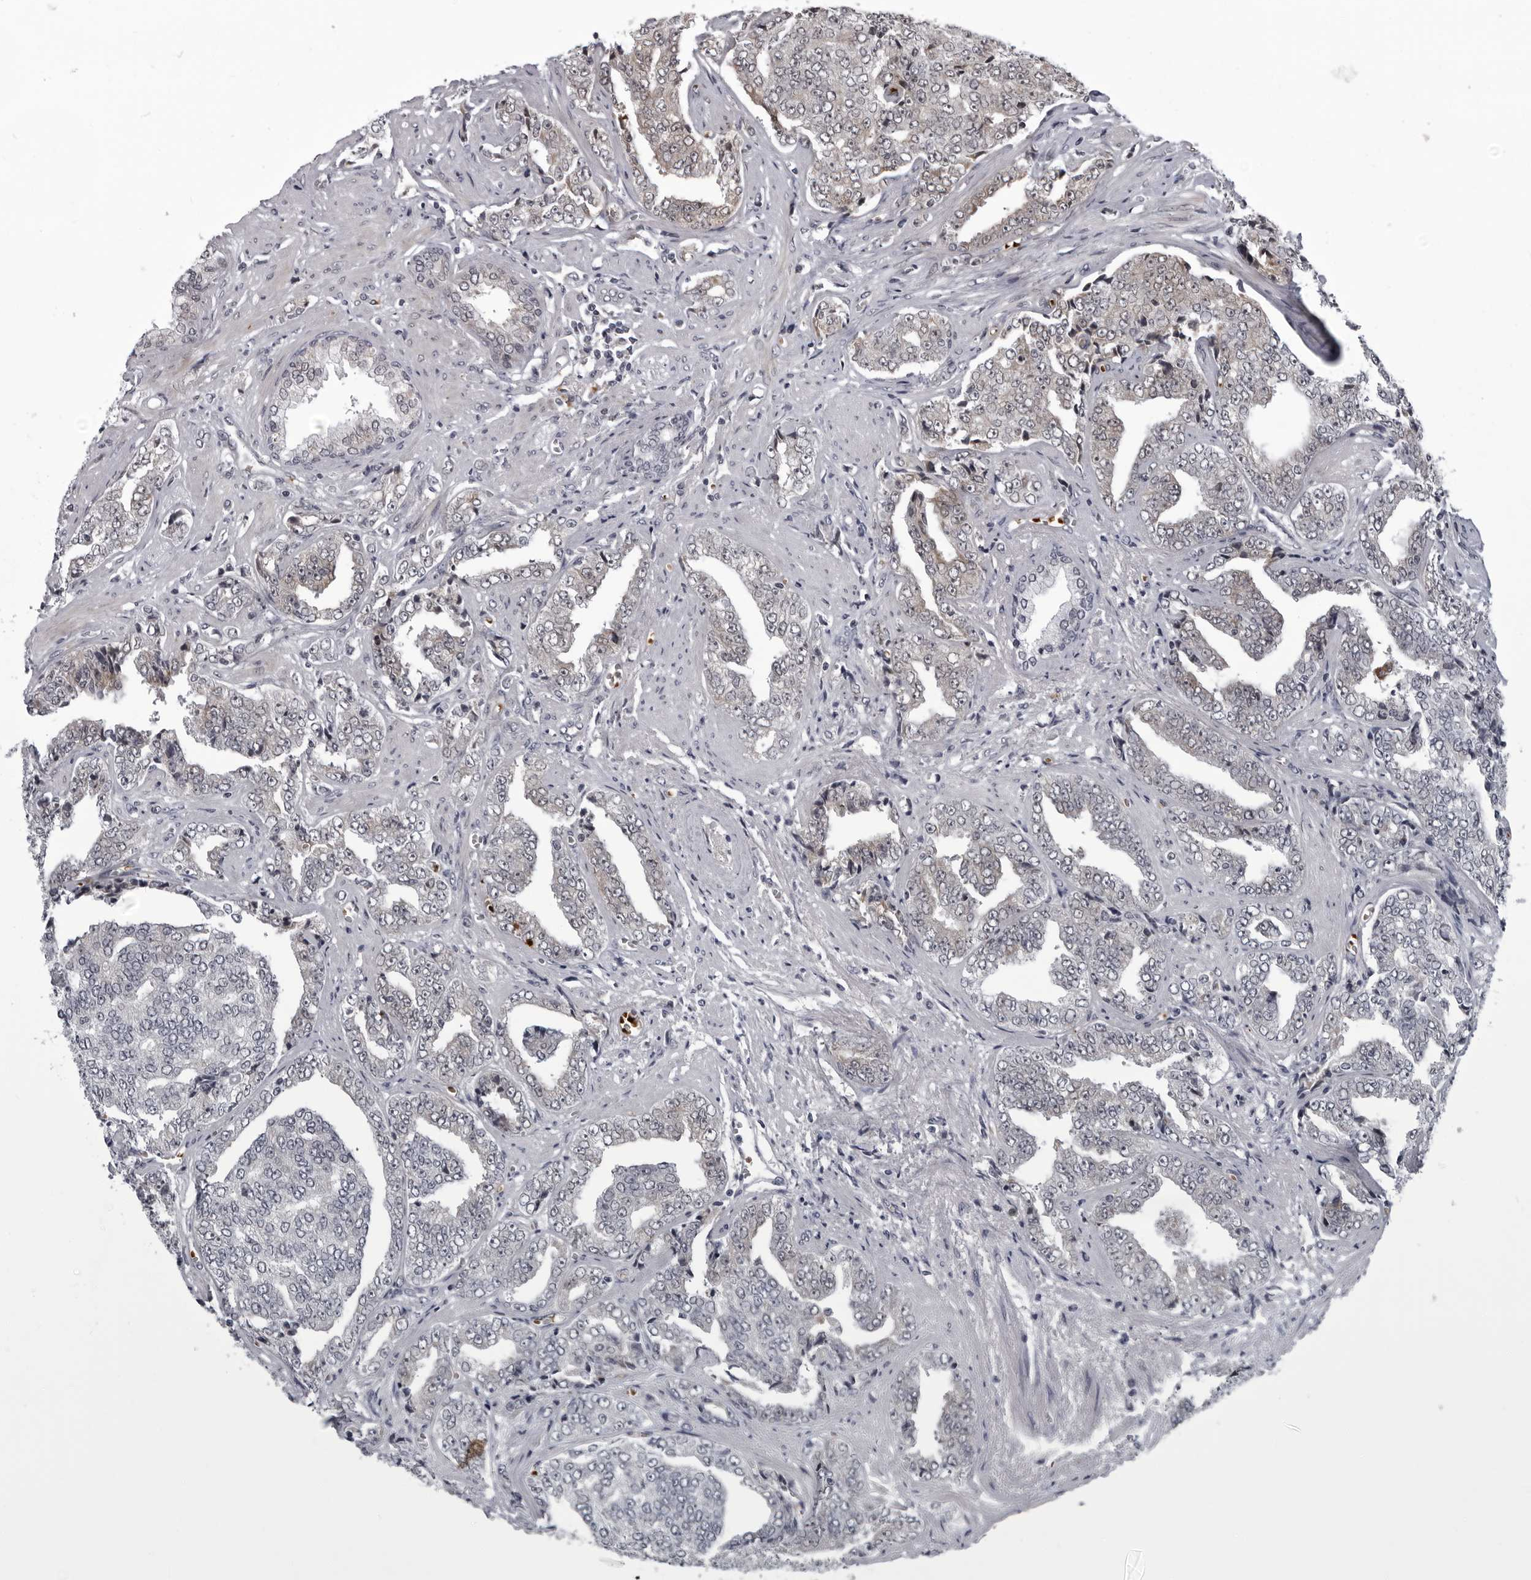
{"staining": {"intensity": "weak", "quantity": "<25%", "location": "cytoplasmic/membranous"}, "tissue": "prostate cancer", "cell_type": "Tumor cells", "image_type": "cancer", "snomed": [{"axis": "morphology", "description": "Adenocarcinoma, High grade"}, {"axis": "topography", "description": "Prostate"}], "caption": "The image demonstrates no staining of tumor cells in prostate cancer.", "gene": "THOP1", "patient": {"sex": "male", "age": 71}}